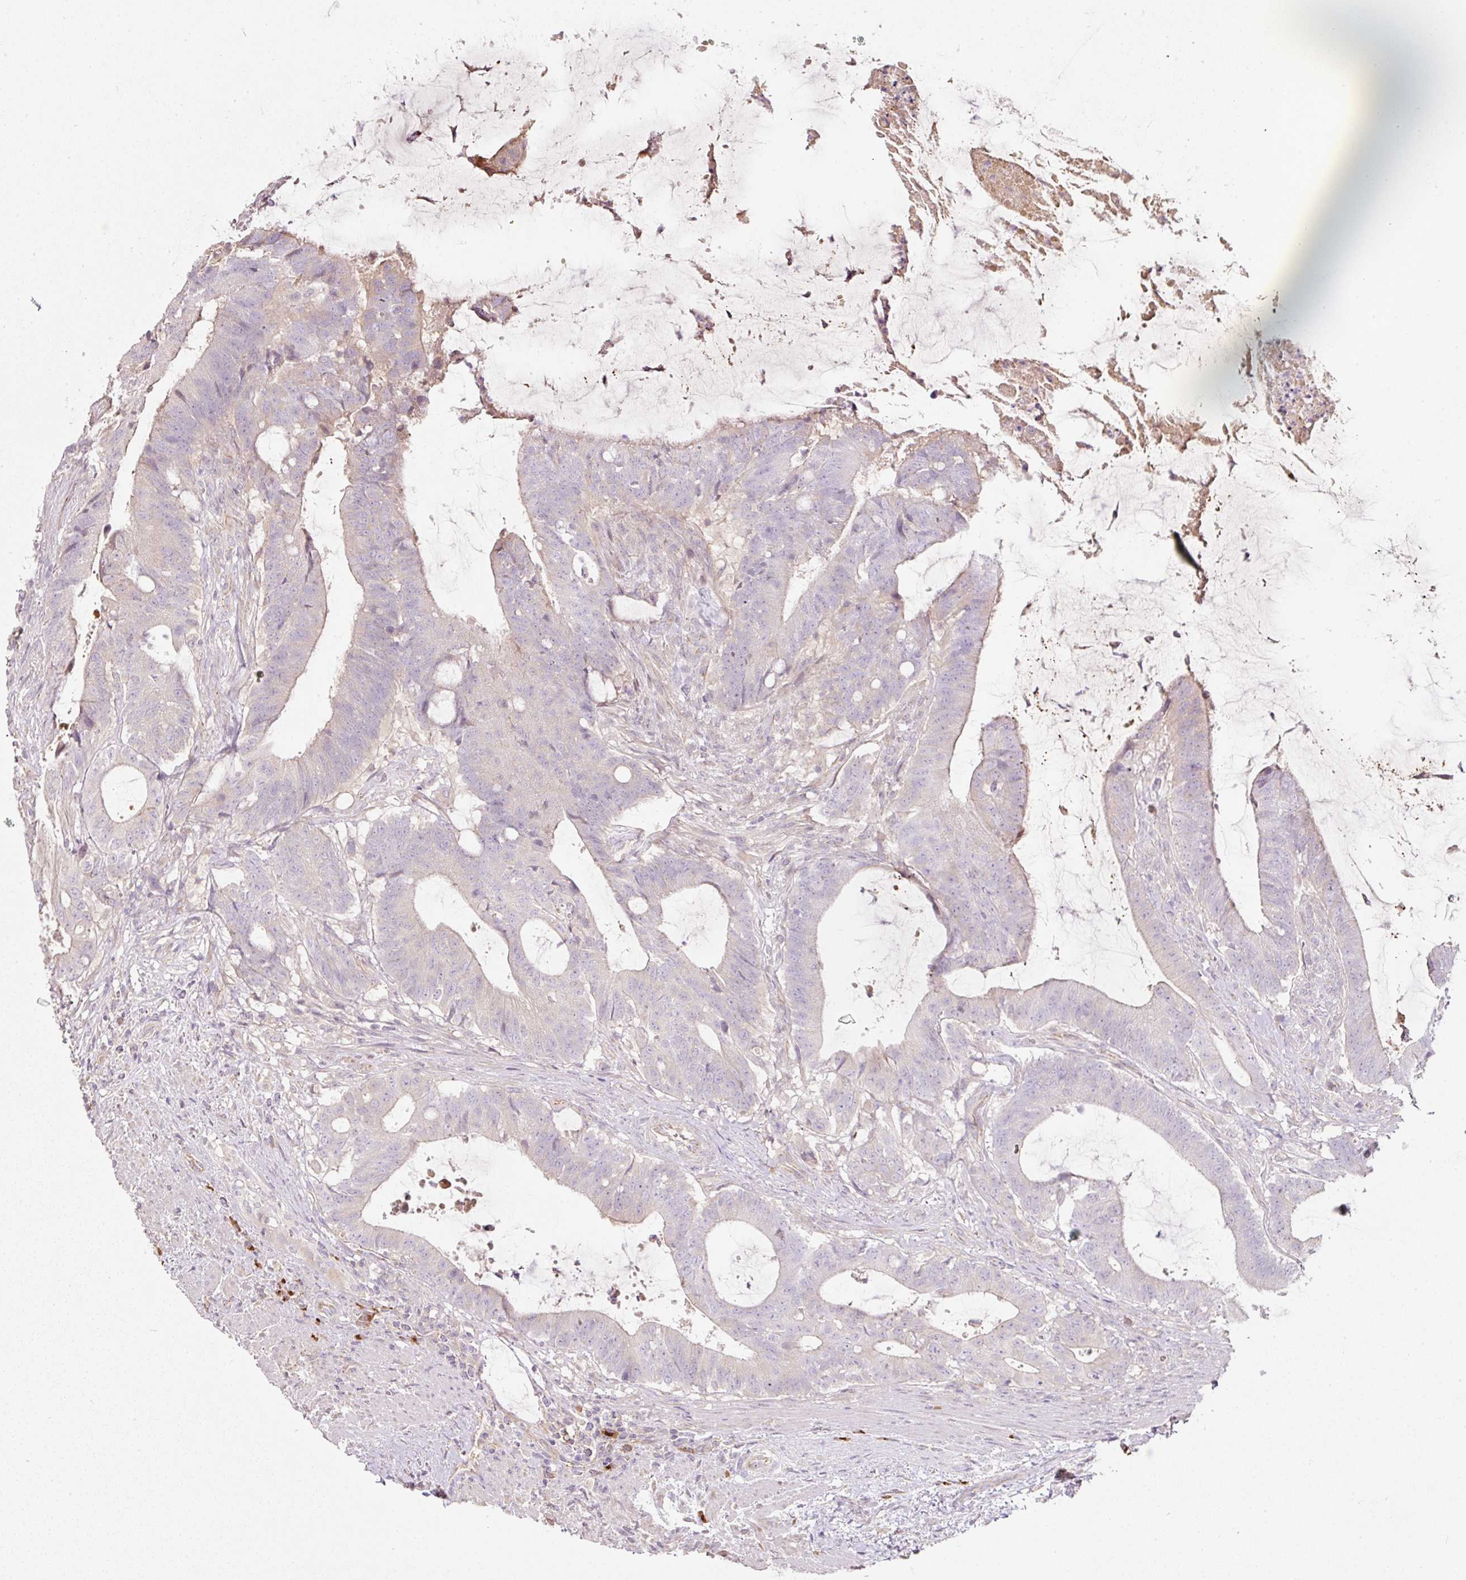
{"staining": {"intensity": "weak", "quantity": "<25%", "location": "cytoplasmic/membranous"}, "tissue": "colorectal cancer", "cell_type": "Tumor cells", "image_type": "cancer", "snomed": [{"axis": "morphology", "description": "Adenocarcinoma, NOS"}, {"axis": "topography", "description": "Colon"}], "caption": "Immunohistochemistry (IHC) photomicrograph of adenocarcinoma (colorectal) stained for a protein (brown), which displays no positivity in tumor cells. The staining is performed using DAB brown chromogen with nuclei counter-stained in using hematoxylin.", "gene": "NBPF11", "patient": {"sex": "female", "age": 43}}